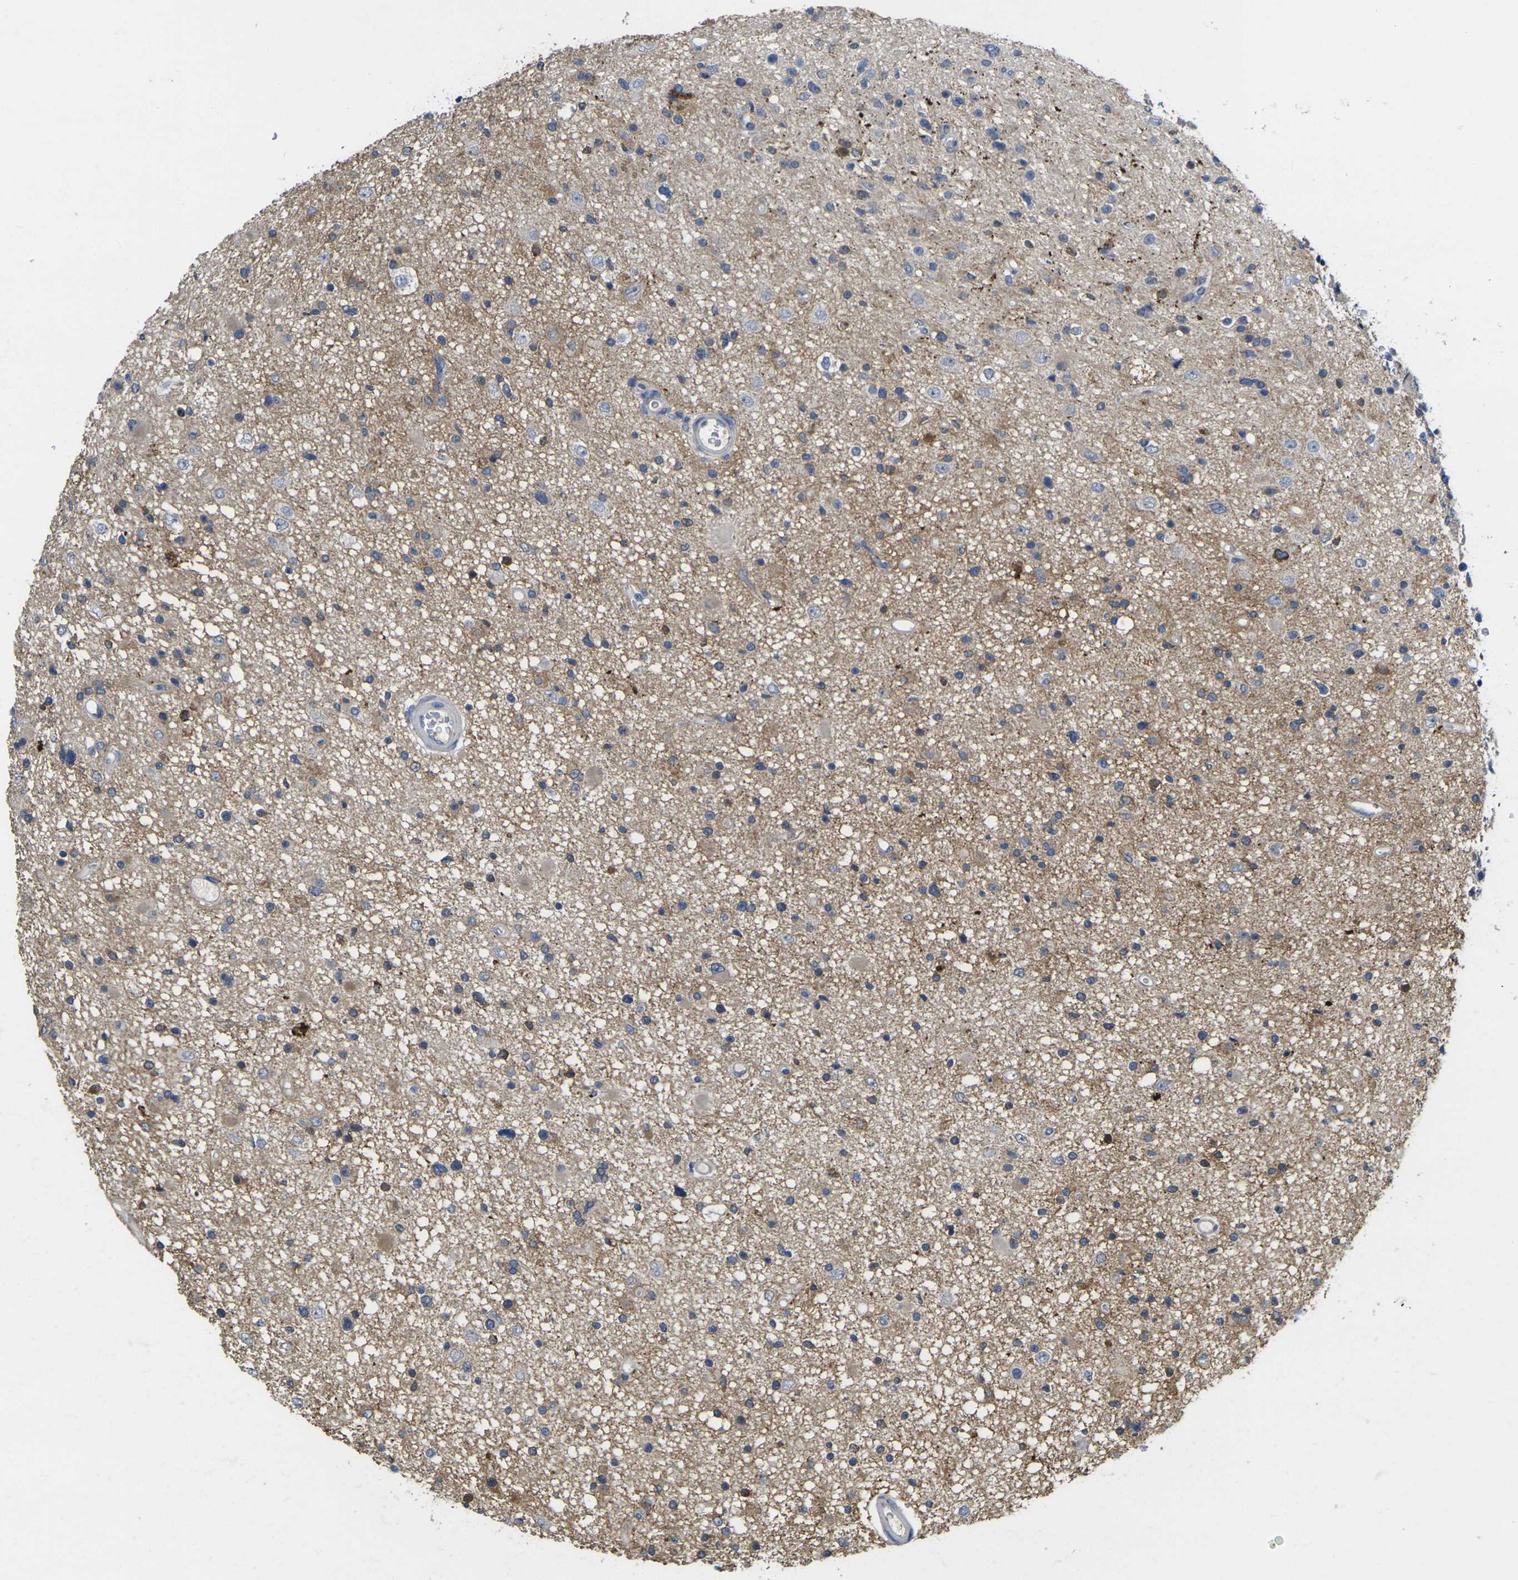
{"staining": {"intensity": "moderate", "quantity": "<25%", "location": "cytoplasmic/membranous"}, "tissue": "glioma", "cell_type": "Tumor cells", "image_type": "cancer", "snomed": [{"axis": "morphology", "description": "Glioma, malignant, High grade"}, {"axis": "topography", "description": "Brain"}], "caption": "Protein expression analysis of glioma shows moderate cytoplasmic/membranous staining in approximately <25% of tumor cells. (DAB IHC, brown staining for protein, blue staining for nuclei).", "gene": "GNA12", "patient": {"sex": "male", "age": 33}}